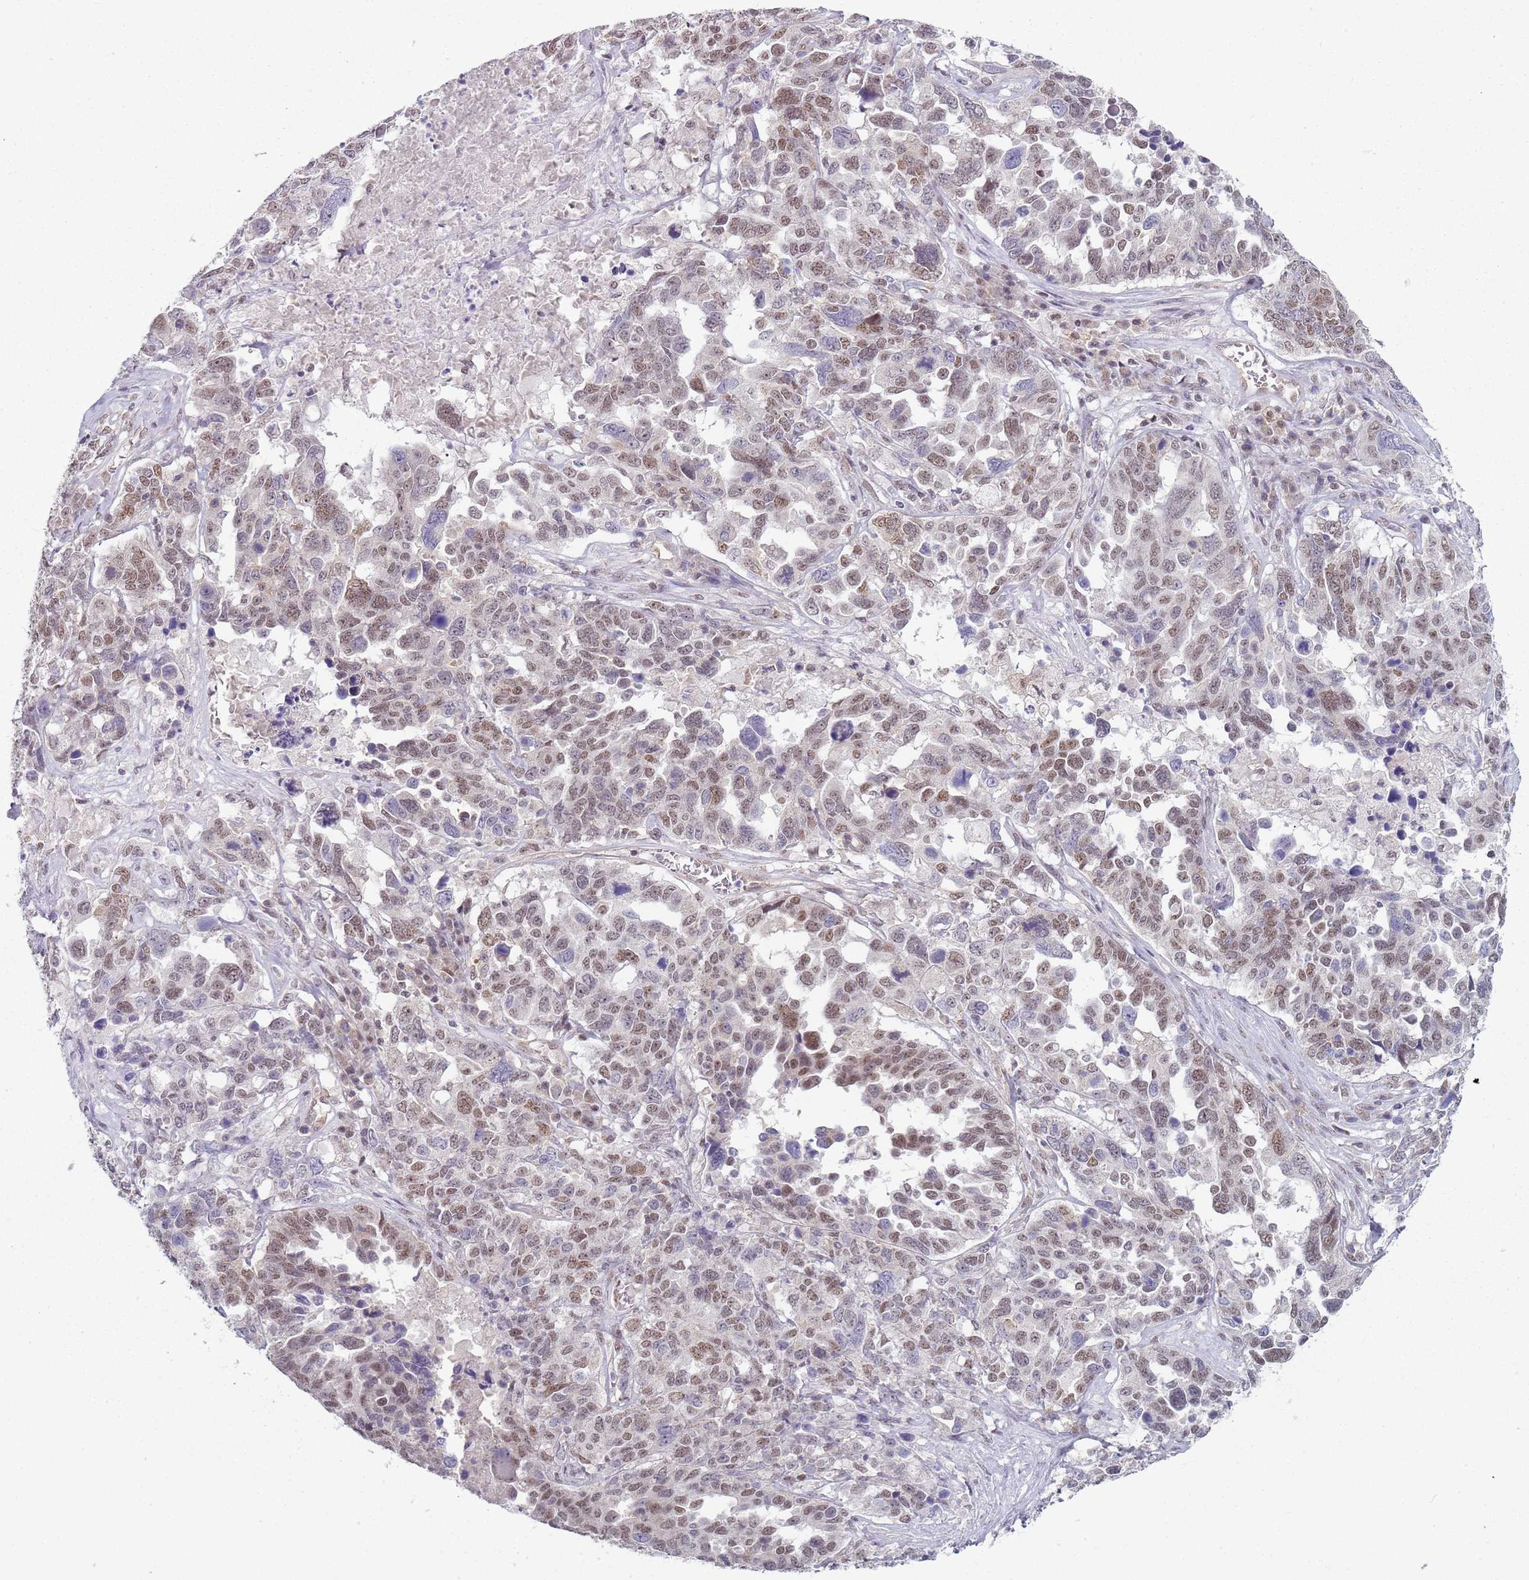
{"staining": {"intensity": "strong", "quantity": "<25%", "location": "nuclear"}, "tissue": "ovarian cancer", "cell_type": "Tumor cells", "image_type": "cancer", "snomed": [{"axis": "morphology", "description": "Carcinoma, endometroid"}, {"axis": "topography", "description": "Ovary"}], "caption": "About <25% of tumor cells in human ovarian endometroid carcinoma demonstrate strong nuclear protein staining as visualized by brown immunohistochemical staining.", "gene": "SMARCAL1", "patient": {"sex": "female", "age": 62}}